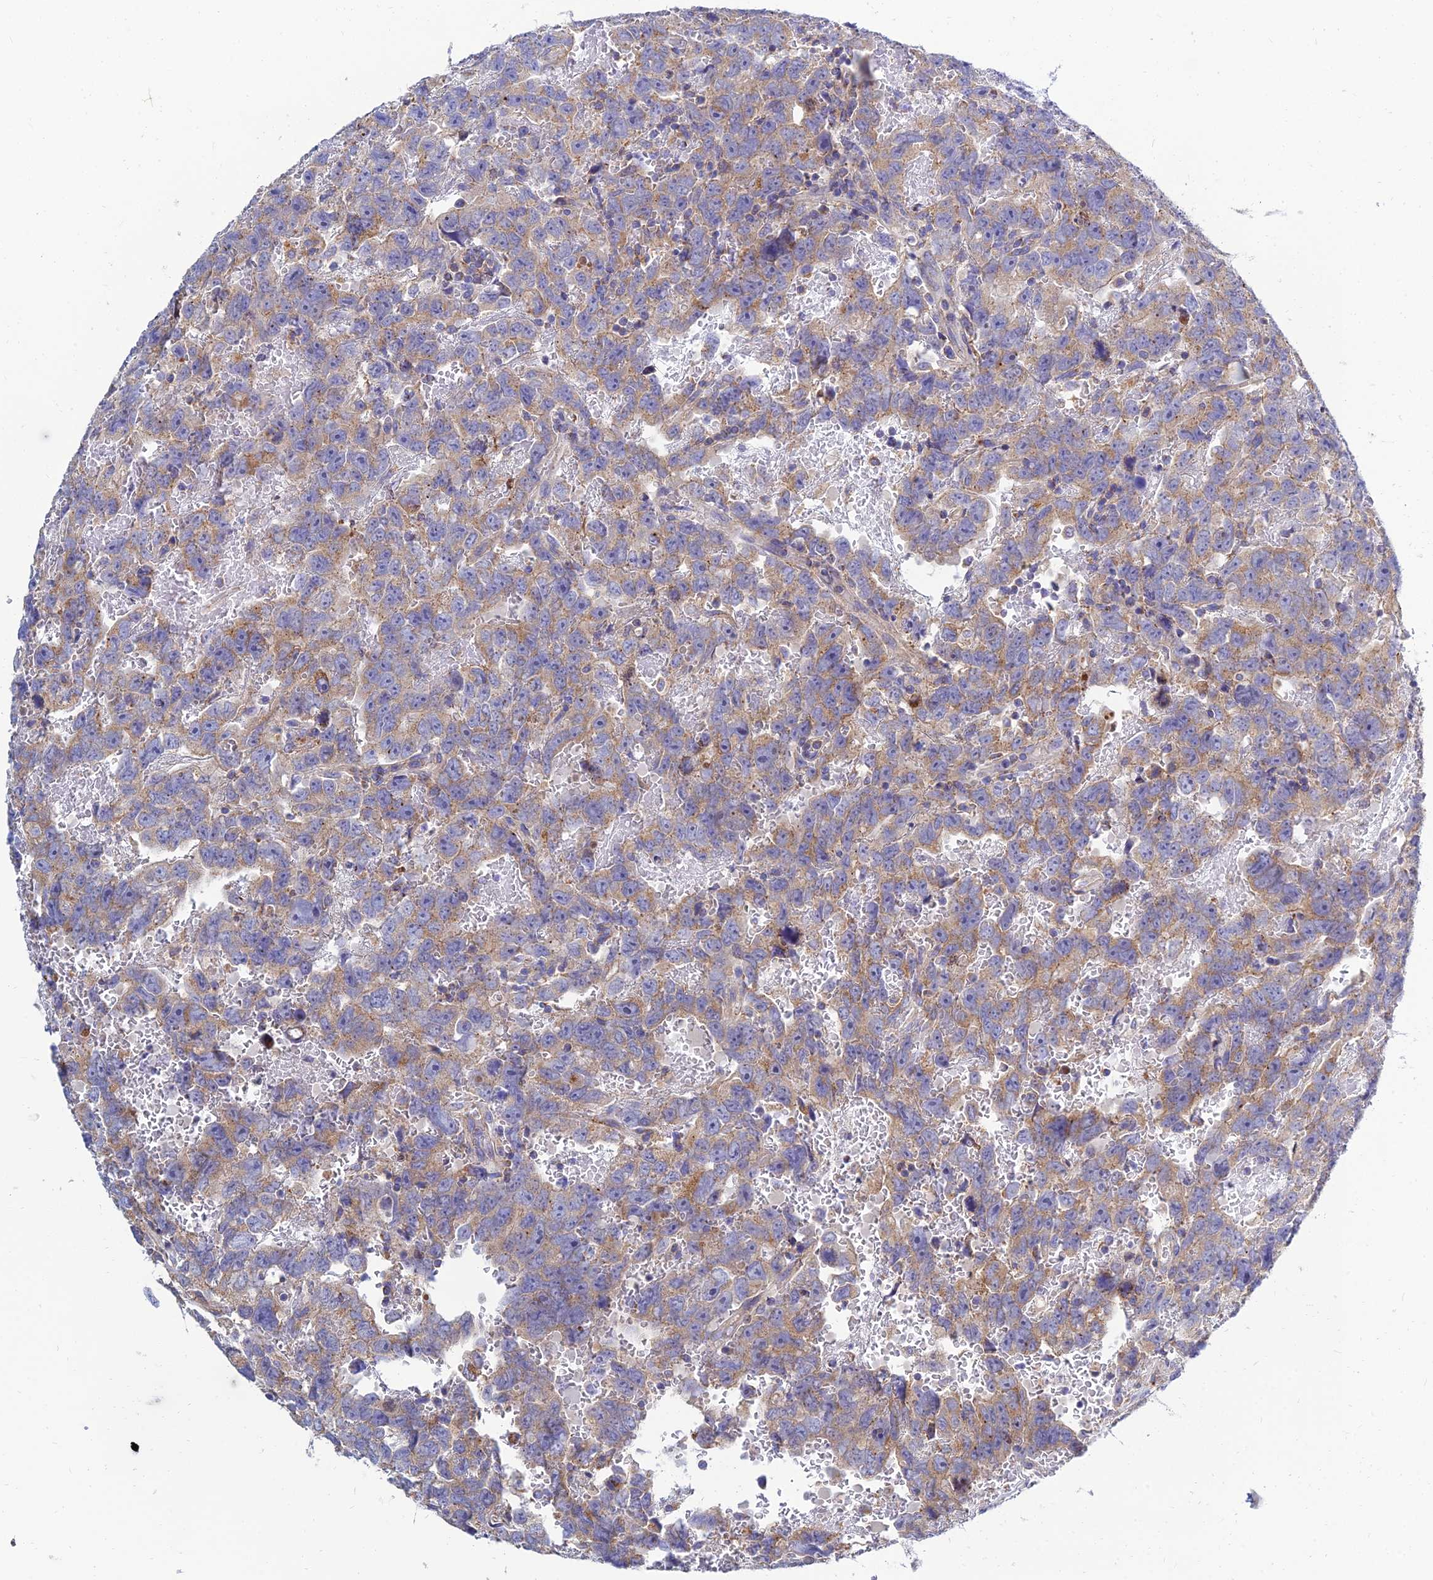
{"staining": {"intensity": "moderate", "quantity": ">75%", "location": "cytoplasmic/membranous"}, "tissue": "testis cancer", "cell_type": "Tumor cells", "image_type": "cancer", "snomed": [{"axis": "morphology", "description": "Carcinoma, Embryonal, NOS"}, {"axis": "topography", "description": "Testis"}], "caption": "IHC (DAB) staining of embryonal carcinoma (testis) displays moderate cytoplasmic/membranous protein staining in about >75% of tumor cells.", "gene": "NPY", "patient": {"sex": "male", "age": 45}}